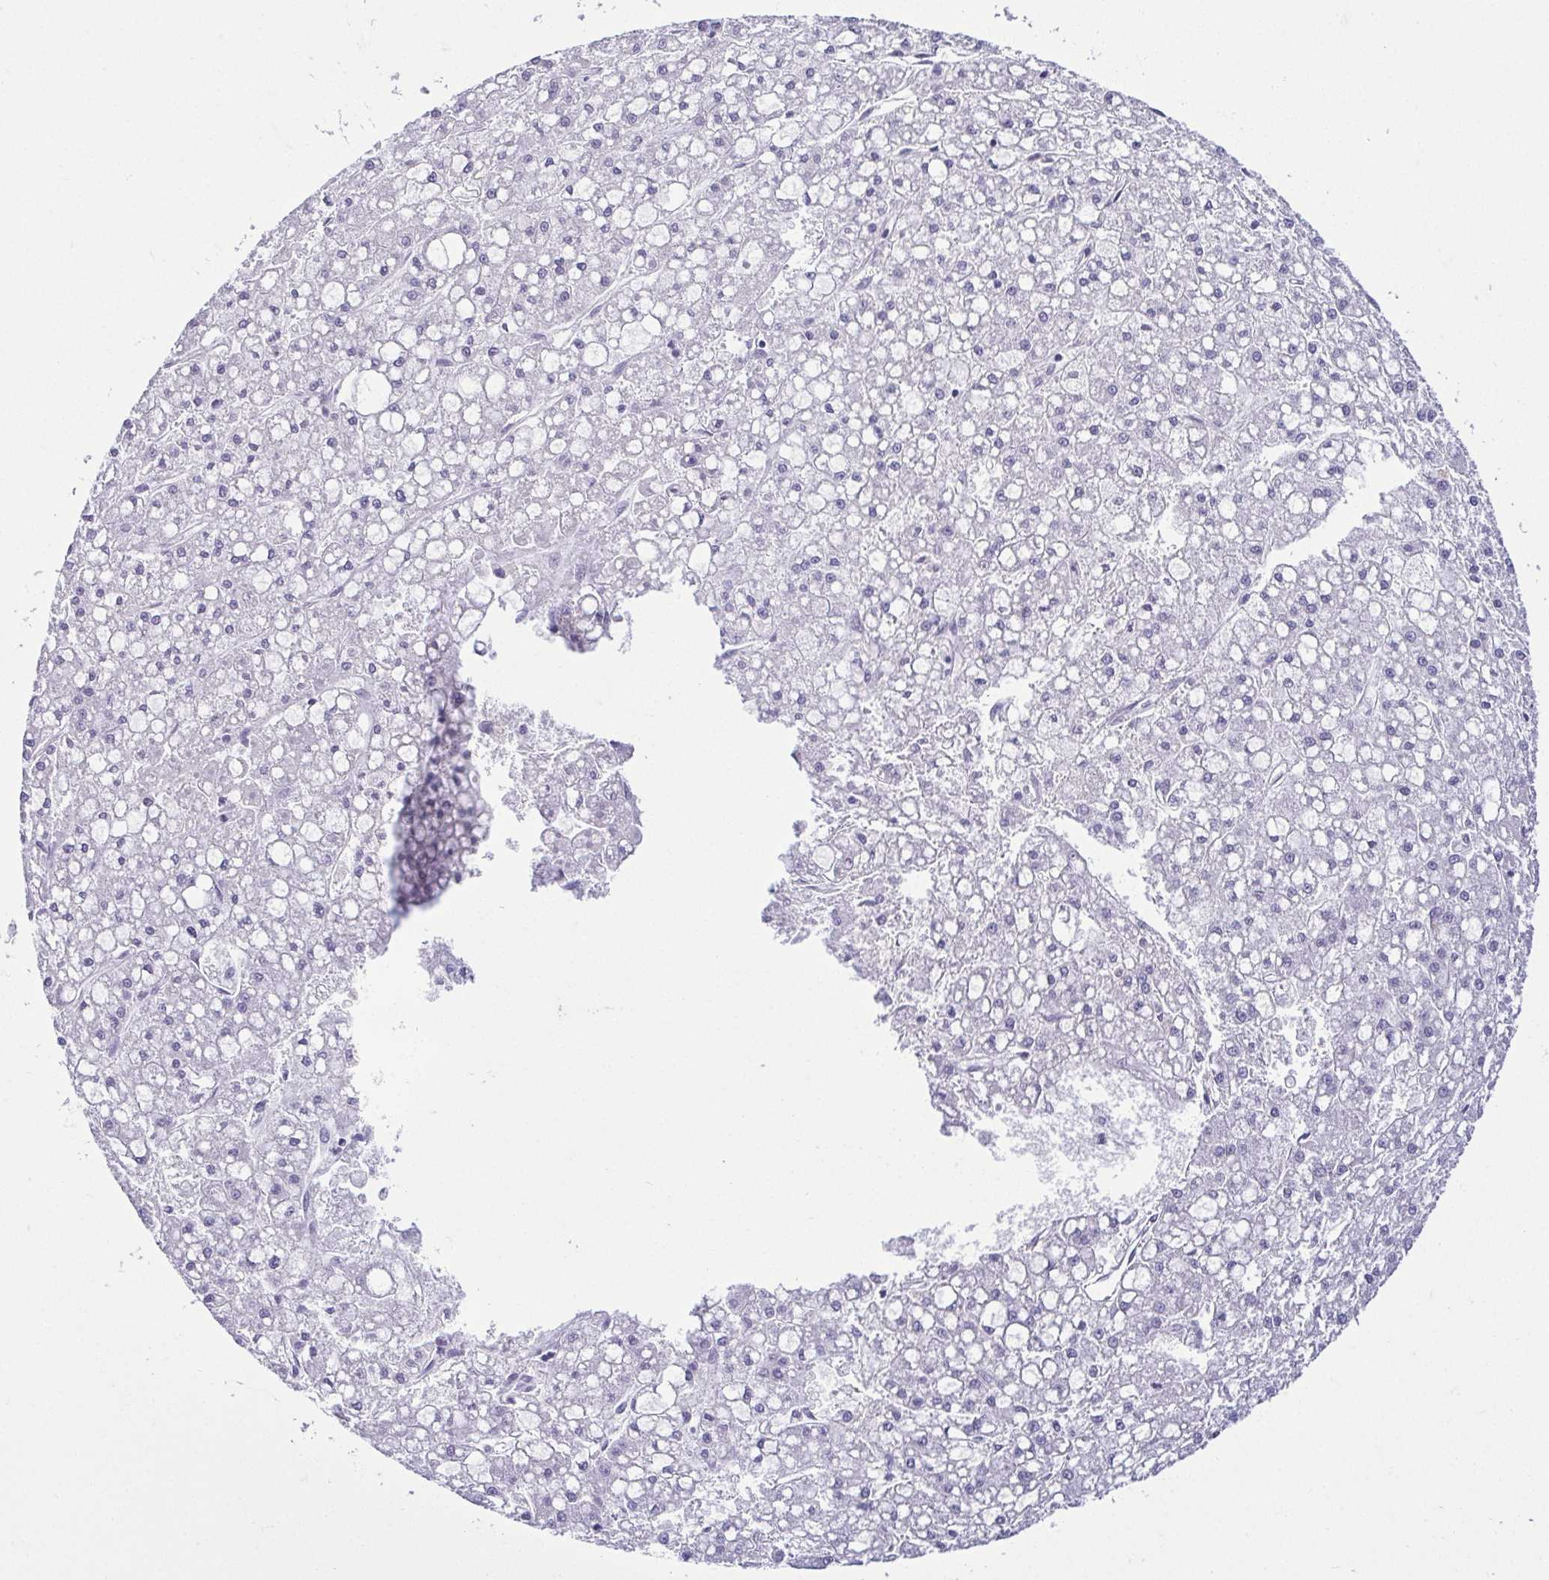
{"staining": {"intensity": "negative", "quantity": "none", "location": "none"}, "tissue": "liver cancer", "cell_type": "Tumor cells", "image_type": "cancer", "snomed": [{"axis": "morphology", "description": "Carcinoma, Hepatocellular, NOS"}, {"axis": "topography", "description": "Liver"}], "caption": "There is no significant staining in tumor cells of liver cancer. (DAB (3,3'-diaminobenzidine) immunohistochemistry (IHC) visualized using brightfield microscopy, high magnification).", "gene": "RBM3", "patient": {"sex": "male", "age": 67}}